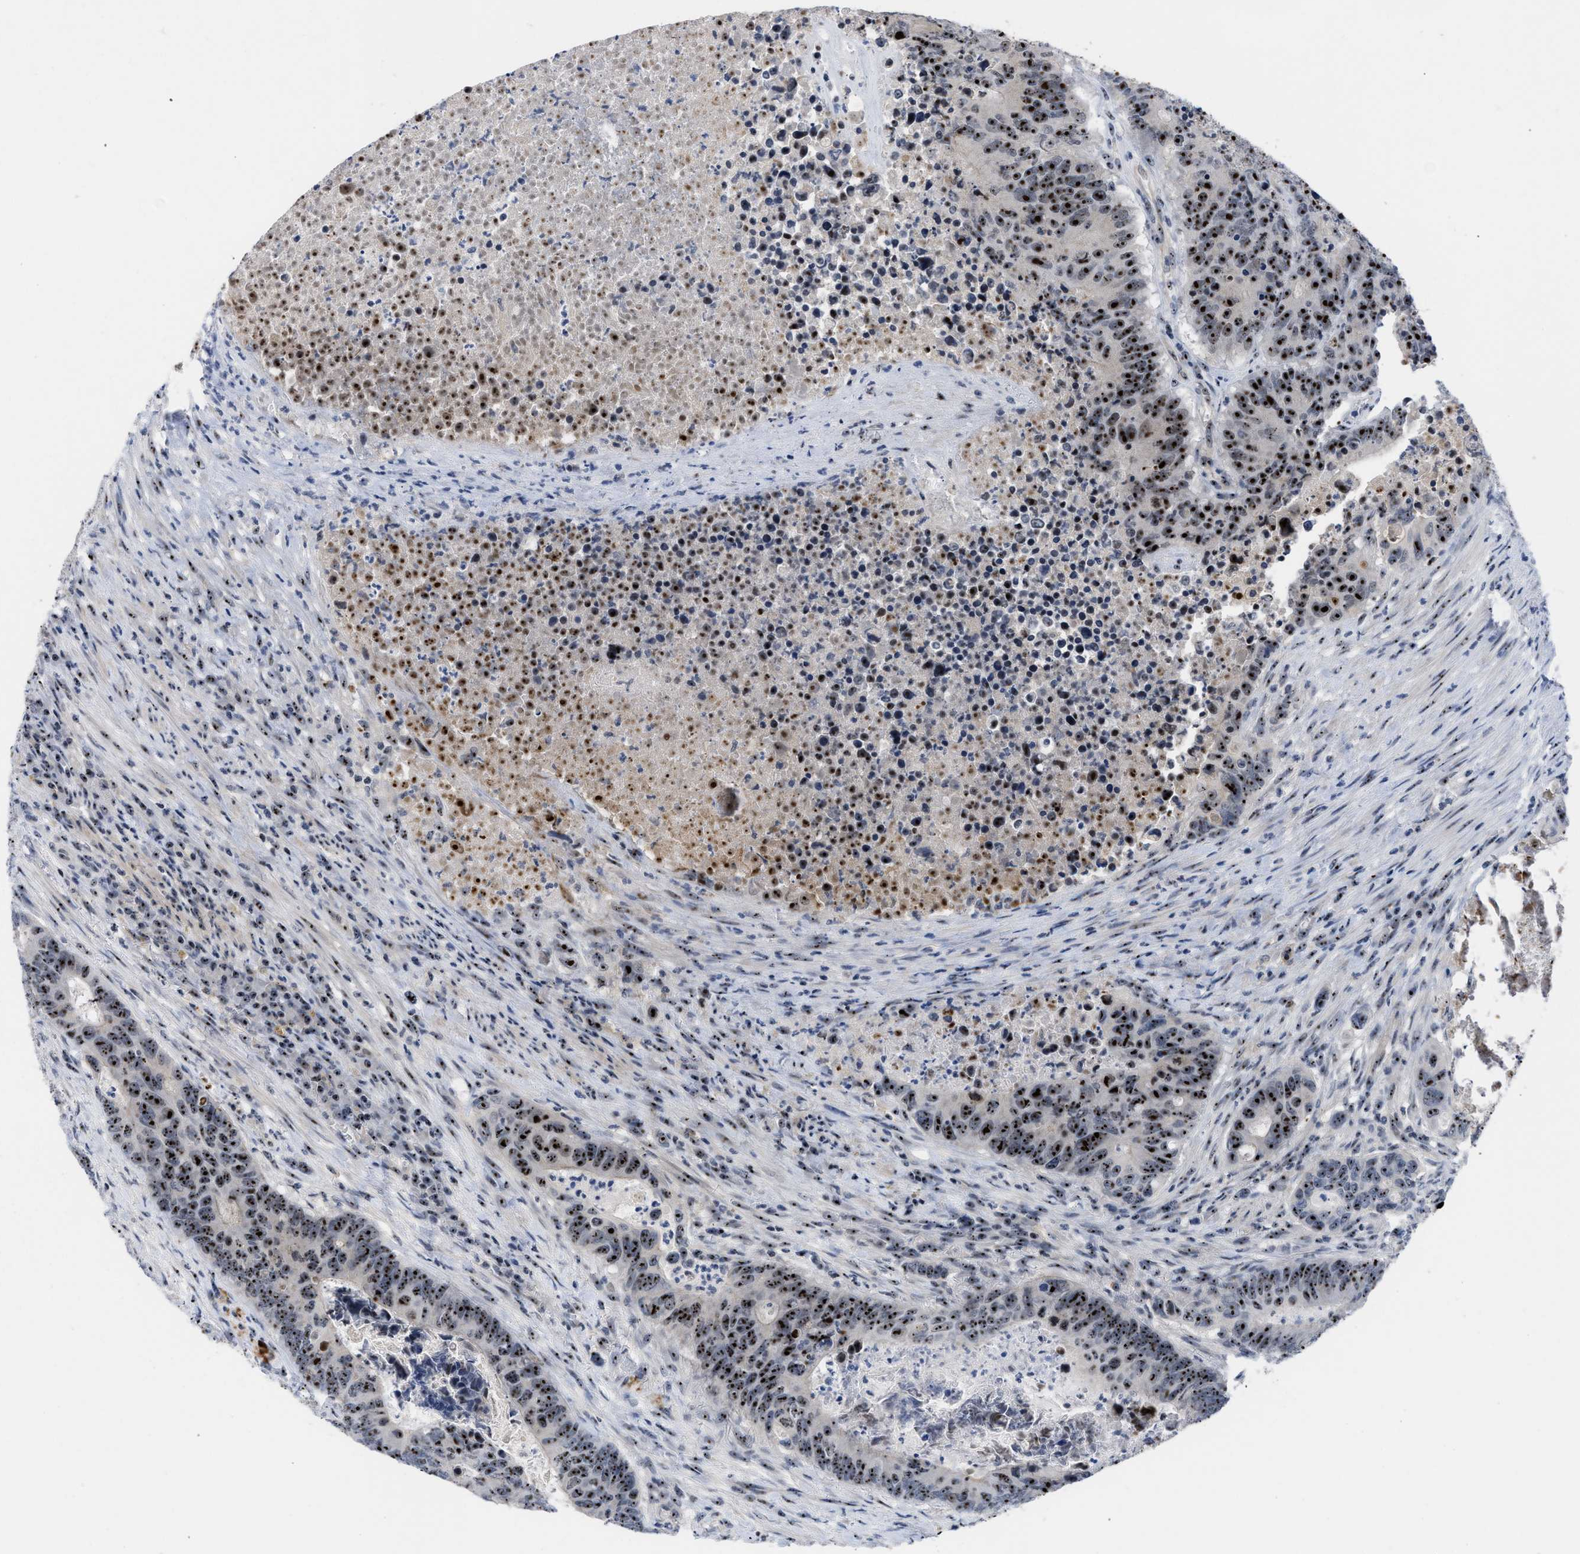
{"staining": {"intensity": "strong", "quantity": ">75%", "location": "nuclear"}, "tissue": "colorectal cancer", "cell_type": "Tumor cells", "image_type": "cancer", "snomed": [{"axis": "morphology", "description": "Adenocarcinoma, NOS"}, {"axis": "topography", "description": "Colon"}], "caption": "The photomicrograph shows staining of adenocarcinoma (colorectal), revealing strong nuclear protein expression (brown color) within tumor cells.", "gene": "NOP58", "patient": {"sex": "male", "age": 87}}